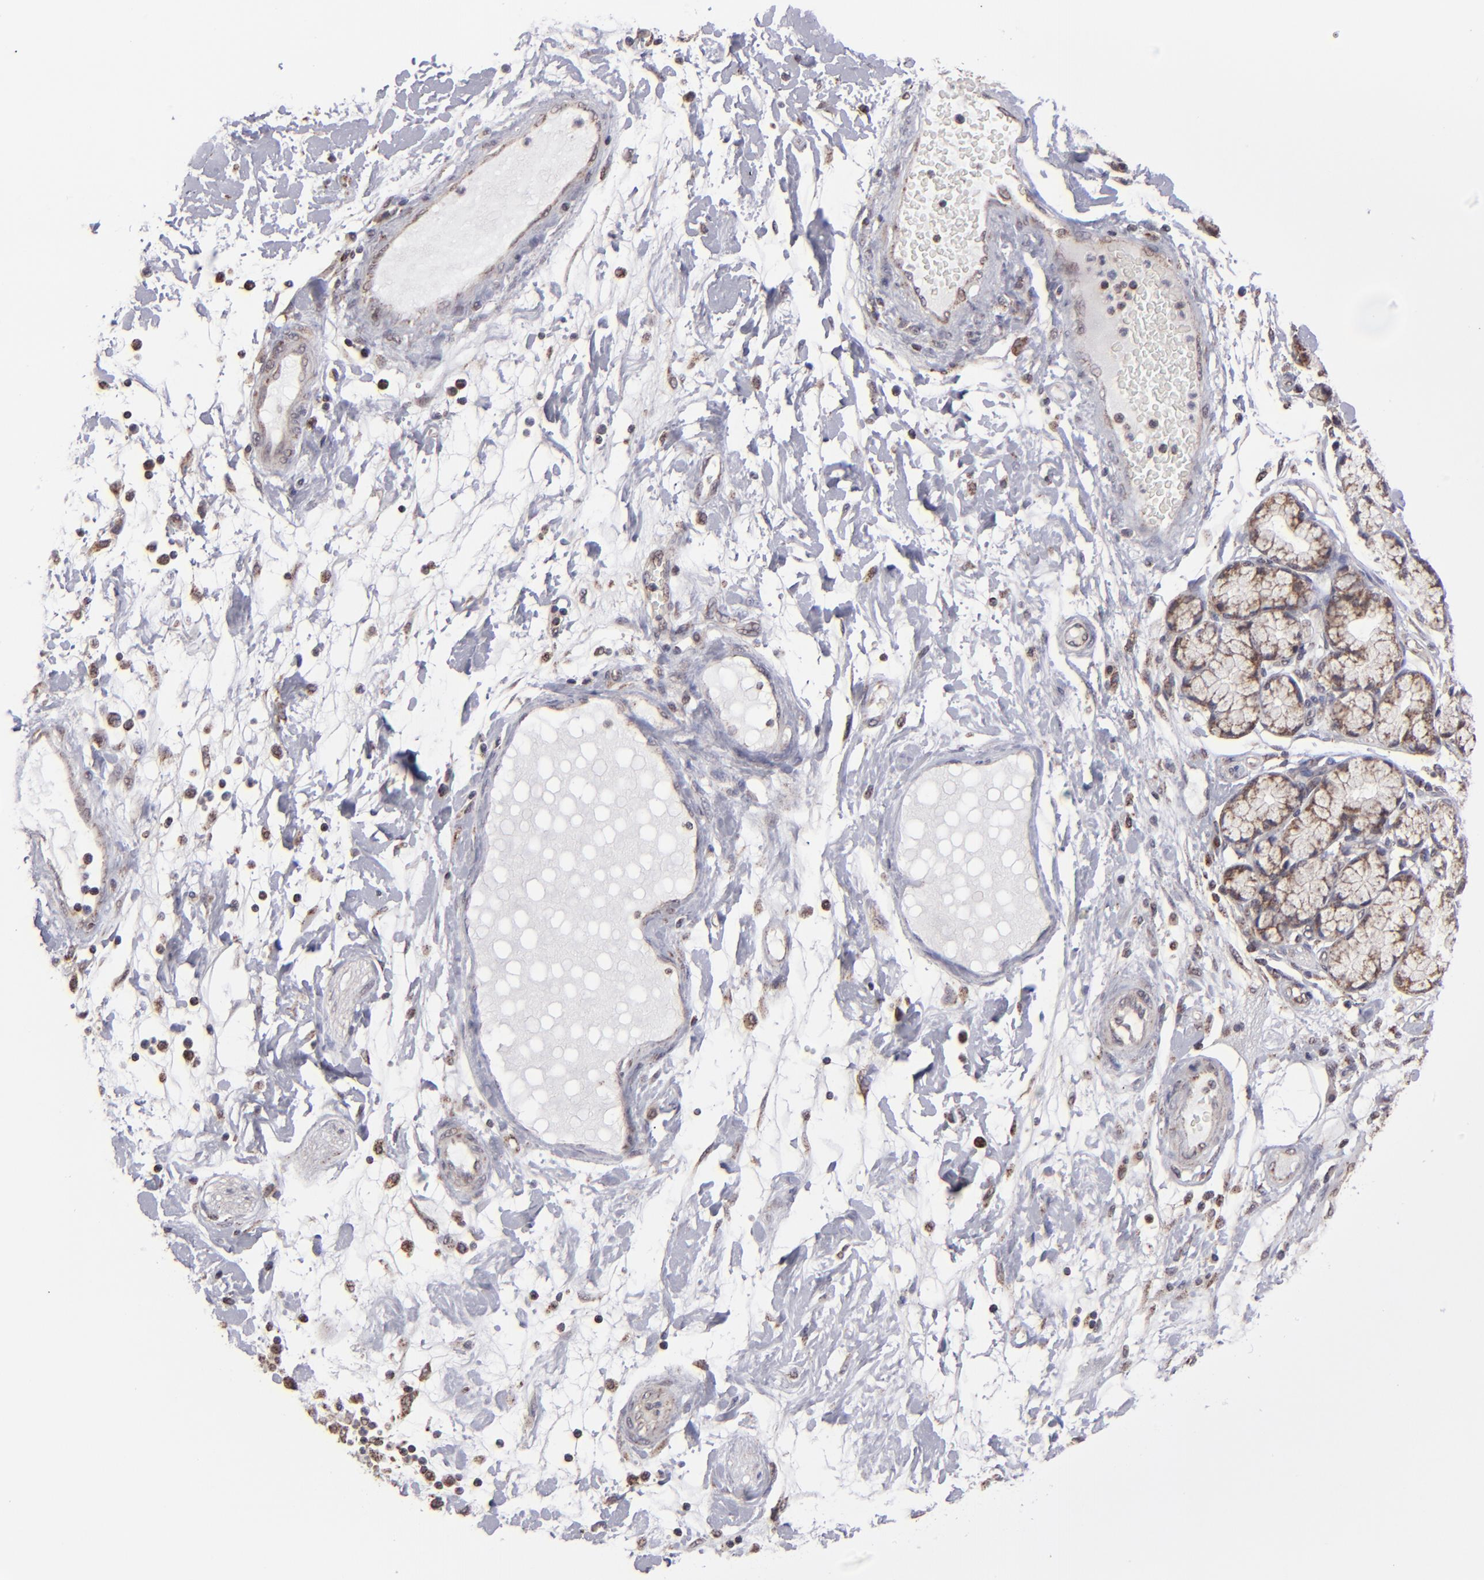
{"staining": {"intensity": "moderate", "quantity": "25%-75%", "location": "cytoplasmic/membranous"}, "tissue": "pancreatic cancer", "cell_type": "Tumor cells", "image_type": "cancer", "snomed": [{"axis": "morphology", "description": "Adenocarcinoma, NOS"}, {"axis": "morphology", "description": "Adenocarcinoma, metastatic, NOS"}, {"axis": "topography", "description": "Lymph node"}, {"axis": "topography", "description": "Pancreas"}, {"axis": "topography", "description": "Duodenum"}], "caption": "High-magnification brightfield microscopy of pancreatic cancer (adenocarcinoma) stained with DAB (brown) and counterstained with hematoxylin (blue). tumor cells exhibit moderate cytoplasmic/membranous positivity is seen in approximately25%-75% of cells.", "gene": "SLC15A1", "patient": {"sex": "female", "age": 64}}